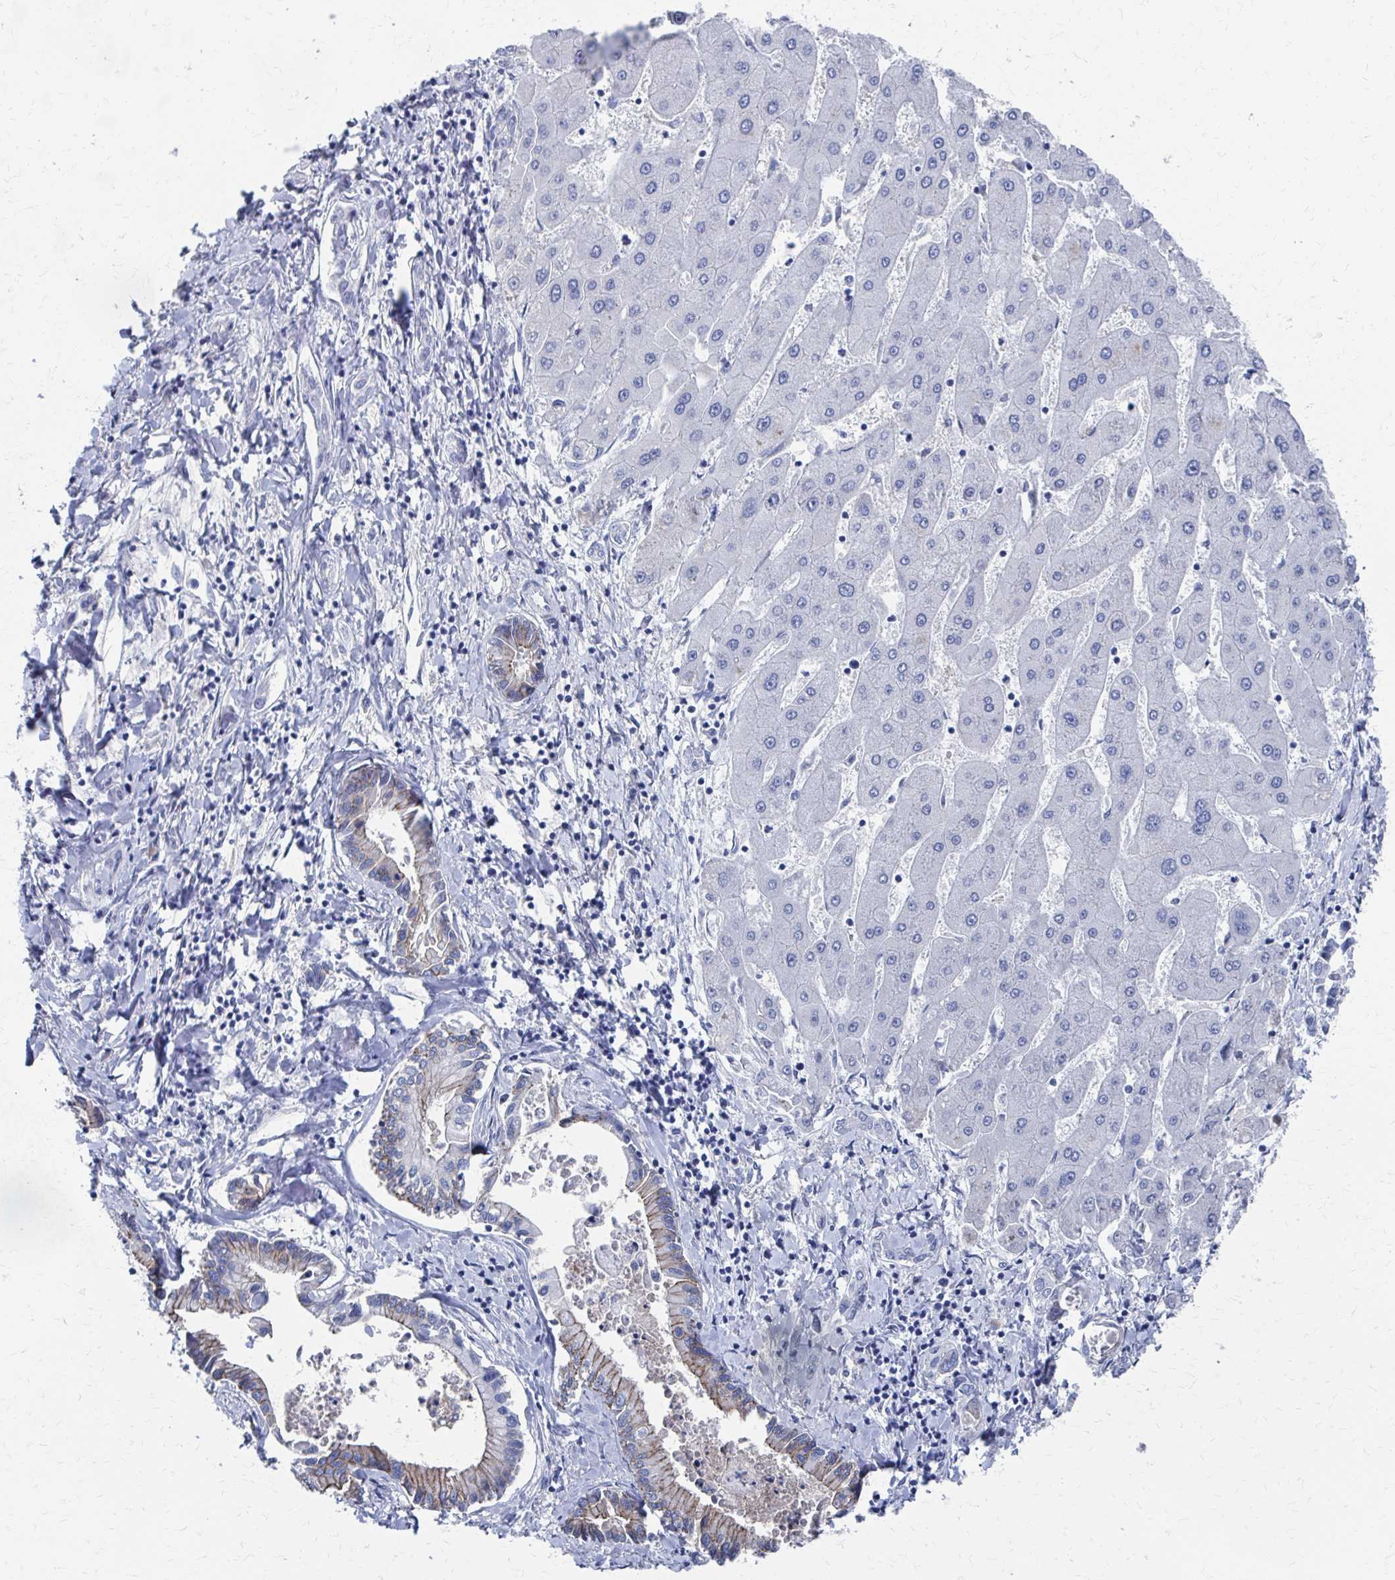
{"staining": {"intensity": "moderate", "quantity": "25%-75%", "location": "cytoplasmic/membranous"}, "tissue": "liver cancer", "cell_type": "Tumor cells", "image_type": "cancer", "snomed": [{"axis": "morphology", "description": "Cholangiocarcinoma"}, {"axis": "topography", "description": "Liver"}], "caption": "Cholangiocarcinoma (liver) stained for a protein (brown) reveals moderate cytoplasmic/membranous positive staining in about 25%-75% of tumor cells.", "gene": "PLEKHG7", "patient": {"sex": "male", "age": 66}}